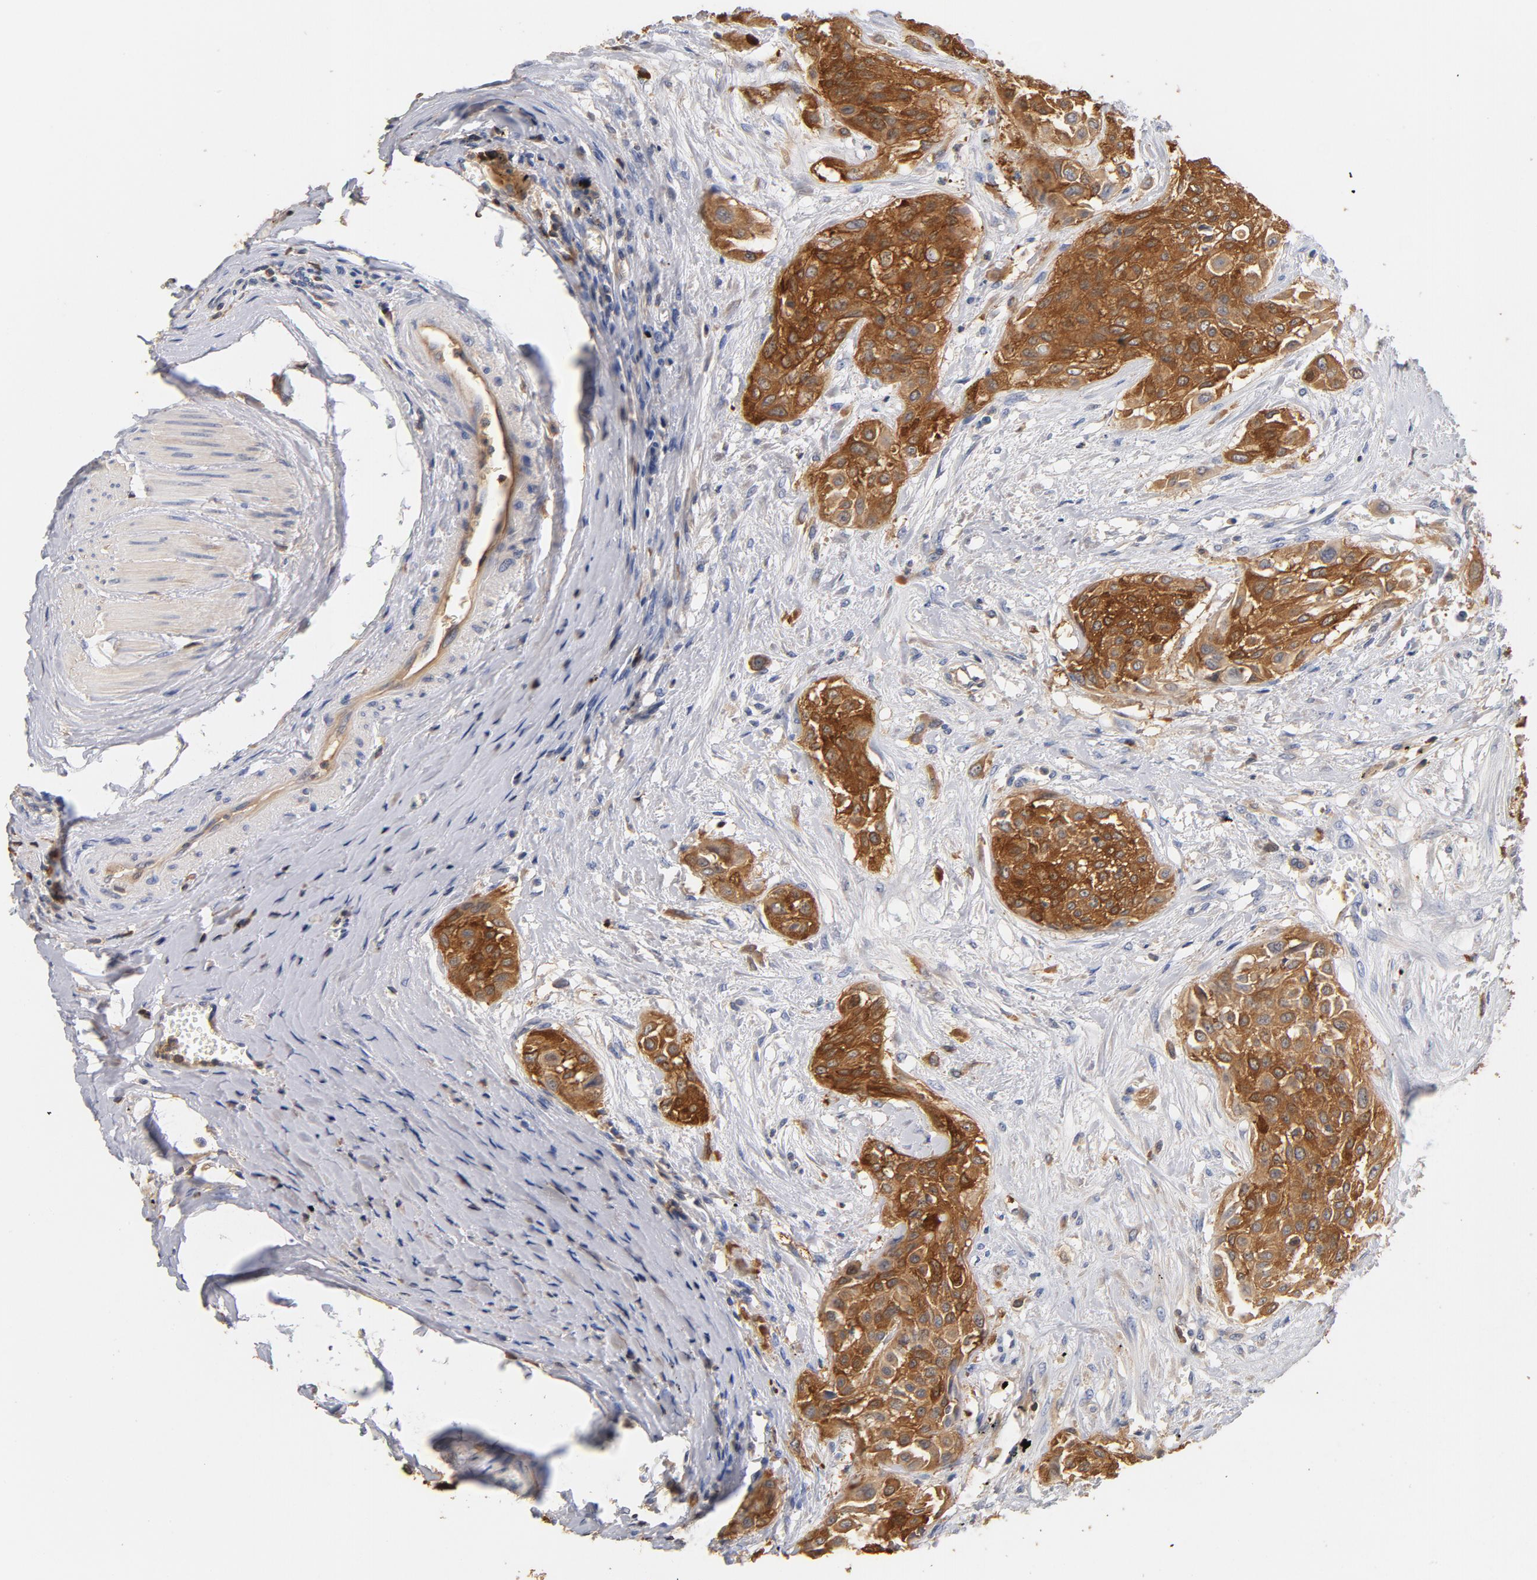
{"staining": {"intensity": "moderate", "quantity": ">75%", "location": "cytoplasmic/membranous"}, "tissue": "urothelial cancer", "cell_type": "Tumor cells", "image_type": "cancer", "snomed": [{"axis": "morphology", "description": "Urothelial carcinoma, High grade"}, {"axis": "topography", "description": "Urinary bladder"}], "caption": "A medium amount of moderate cytoplasmic/membranous expression is appreciated in about >75% of tumor cells in urothelial carcinoma (high-grade) tissue.", "gene": "EZR", "patient": {"sex": "male", "age": 57}}